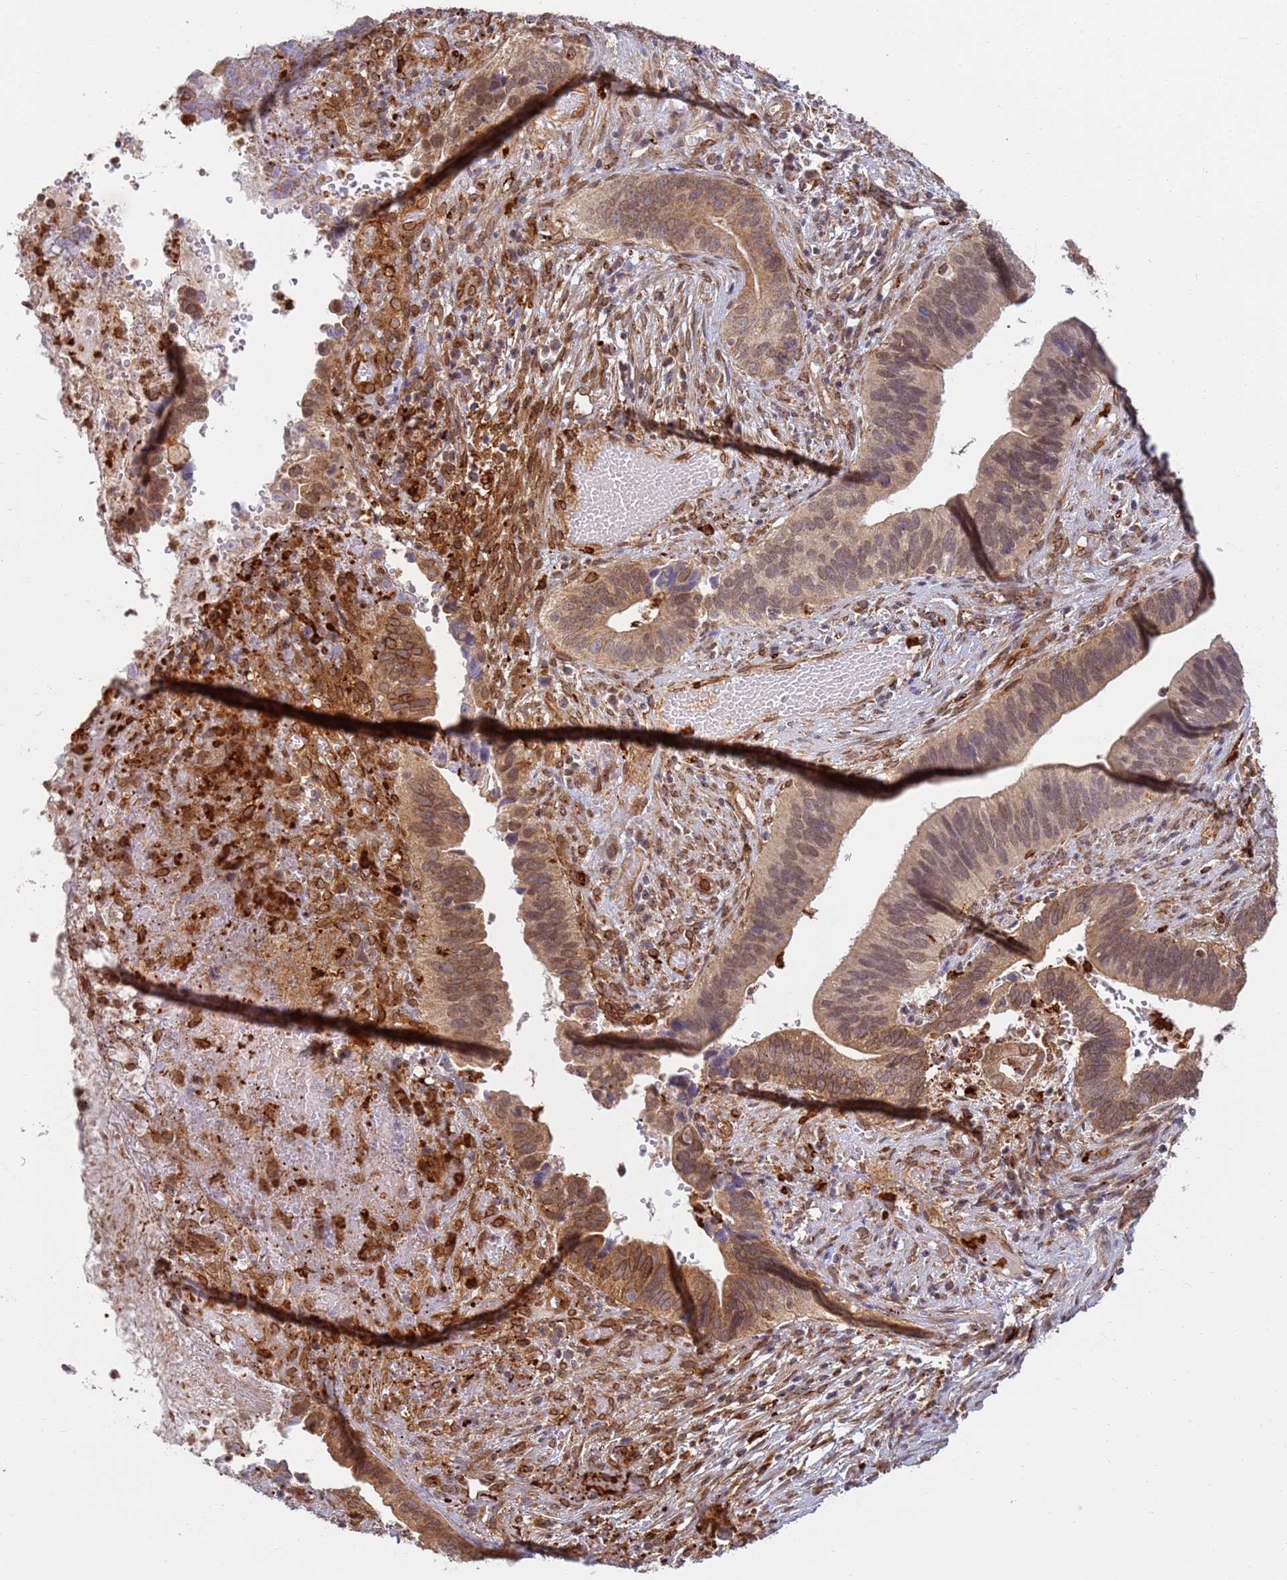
{"staining": {"intensity": "moderate", "quantity": ">75%", "location": "cytoplasmic/membranous,nuclear"}, "tissue": "cervical cancer", "cell_type": "Tumor cells", "image_type": "cancer", "snomed": [{"axis": "morphology", "description": "Adenocarcinoma, NOS"}, {"axis": "topography", "description": "Cervix"}], "caption": "A histopathology image showing moderate cytoplasmic/membranous and nuclear expression in about >75% of tumor cells in cervical cancer, as visualized by brown immunohistochemical staining.", "gene": "CEP170", "patient": {"sex": "female", "age": 42}}